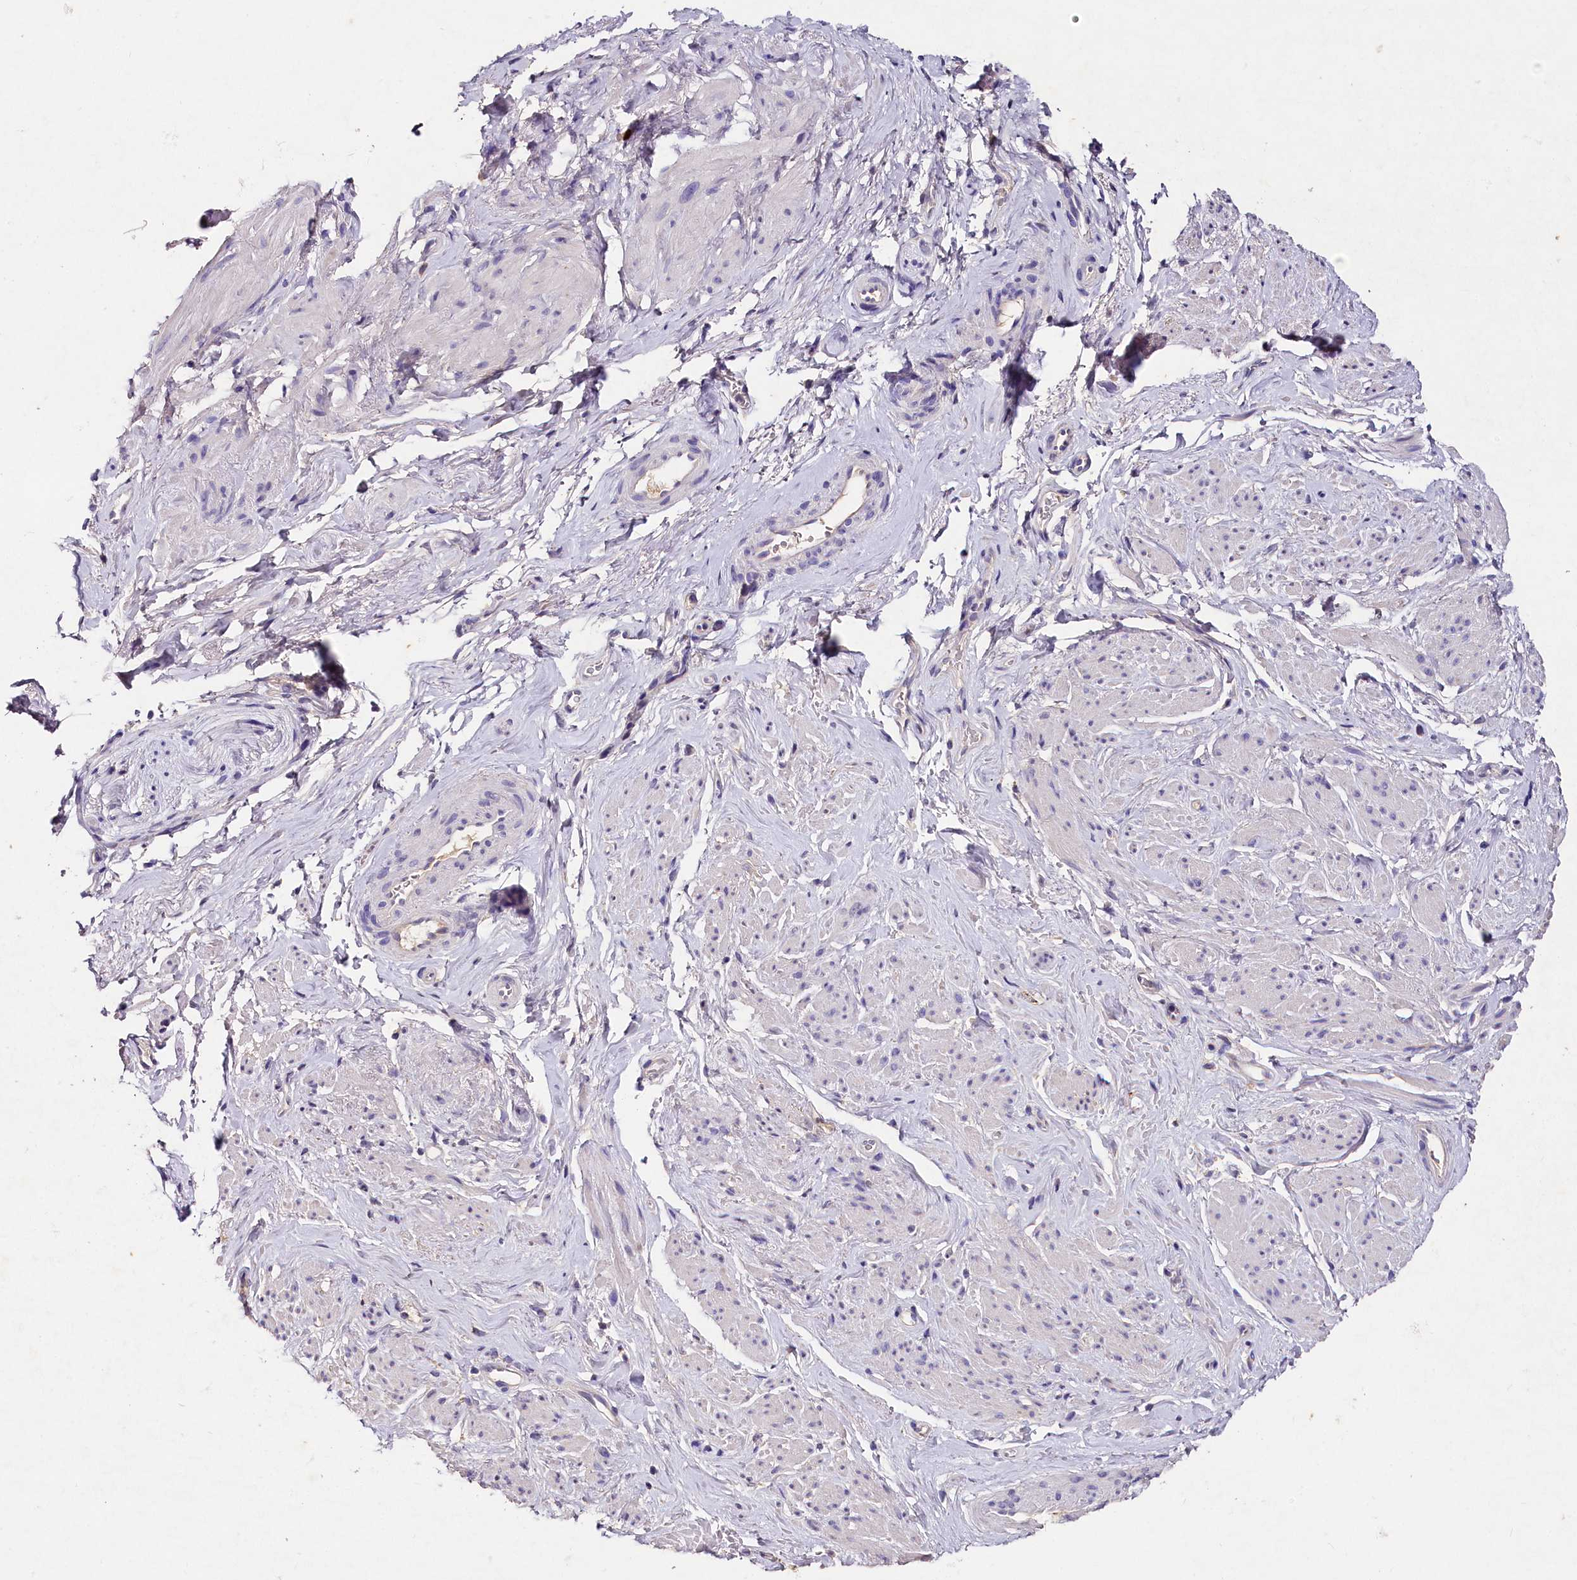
{"staining": {"intensity": "negative", "quantity": "none", "location": "none"}, "tissue": "smooth muscle", "cell_type": "Smooth muscle cells", "image_type": "normal", "snomed": [{"axis": "morphology", "description": "Normal tissue, NOS"}, {"axis": "topography", "description": "Smooth muscle"}, {"axis": "topography", "description": "Peripheral nerve tissue"}], "caption": "High power microscopy histopathology image of an IHC image of normal smooth muscle, revealing no significant expression in smooth muscle cells.", "gene": "ST7L", "patient": {"sex": "male", "age": 69}}